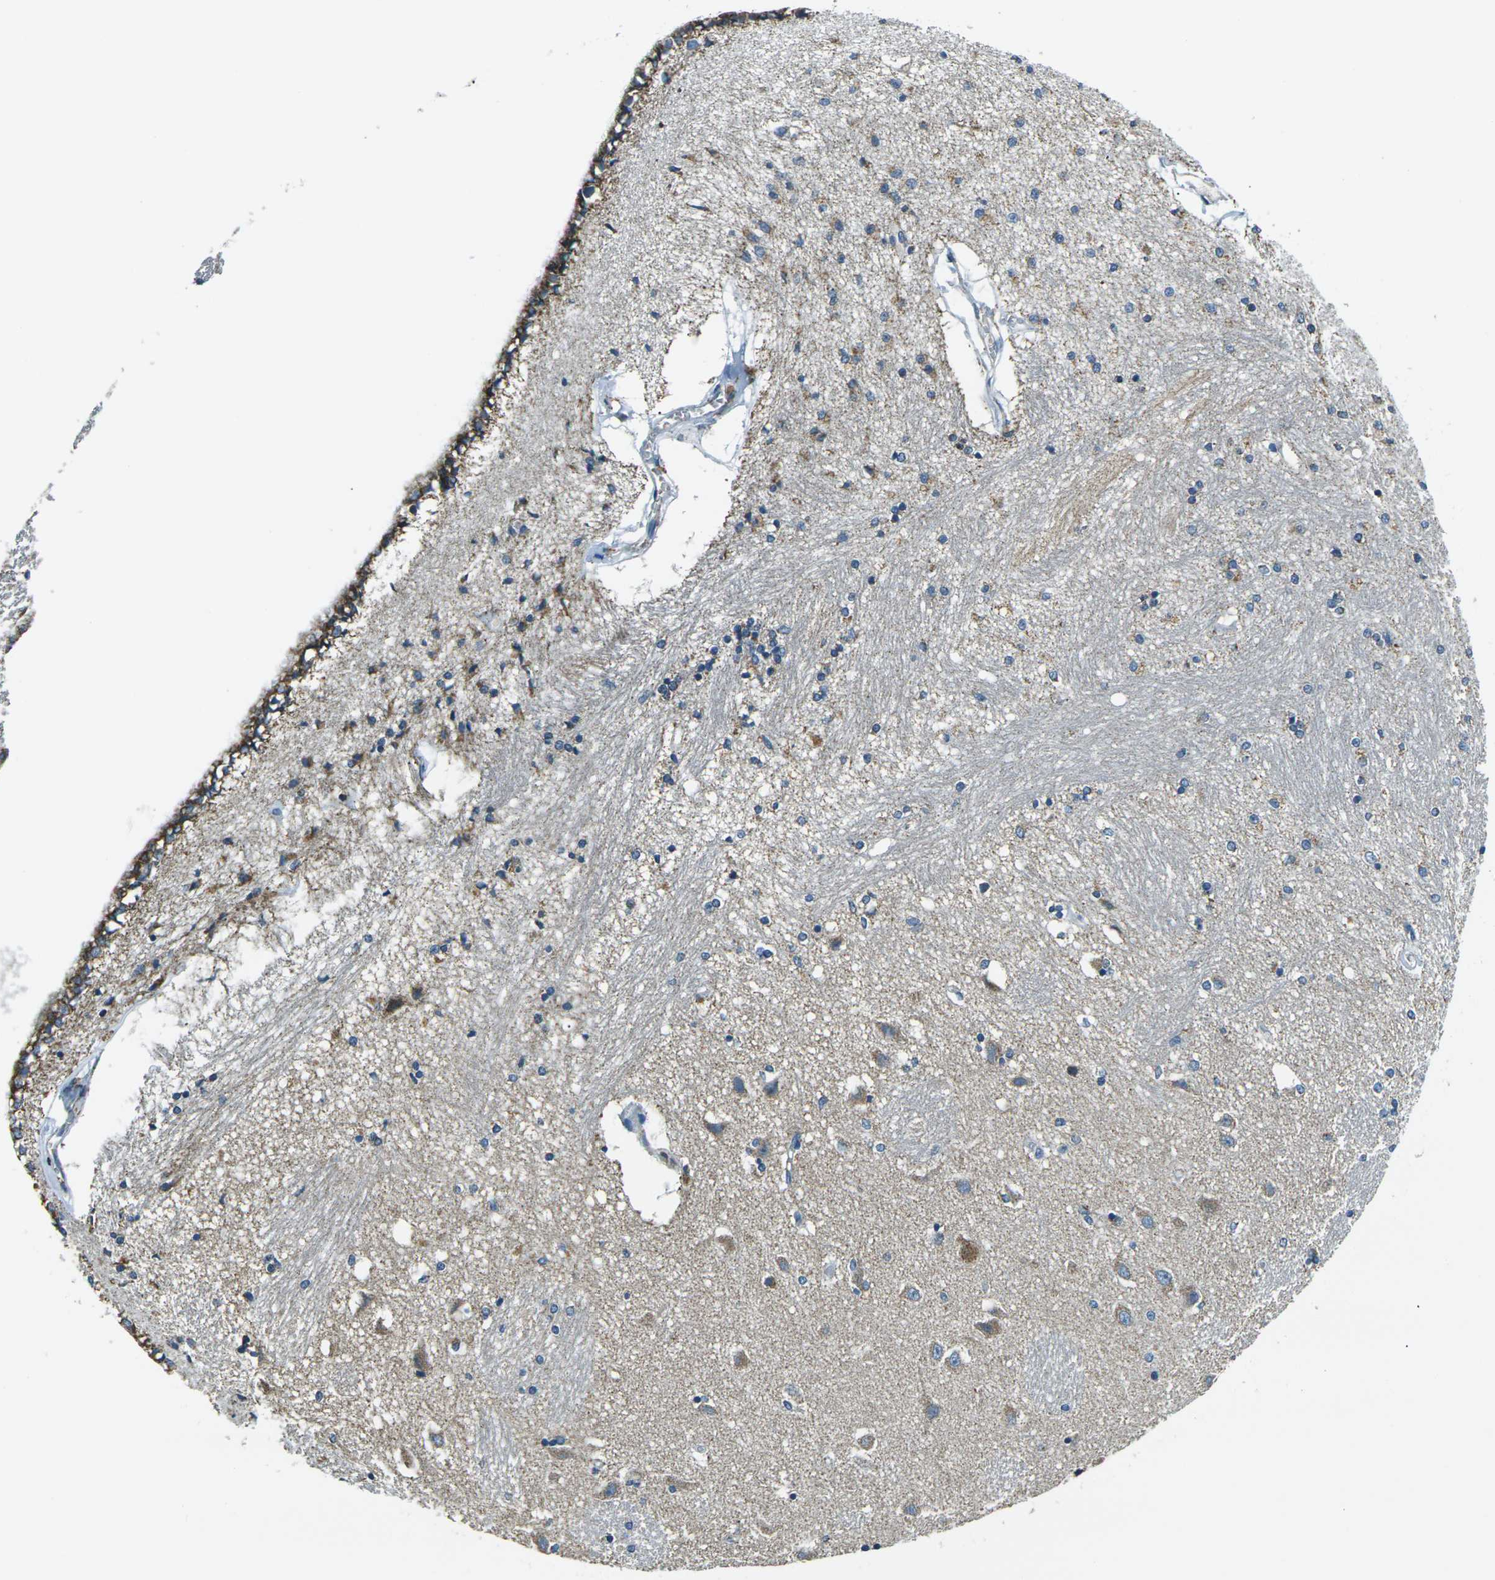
{"staining": {"intensity": "moderate", "quantity": "25%-75%", "location": "cytoplasmic/membranous"}, "tissue": "hippocampus", "cell_type": "Glial cells", "image_type": "normal", "snomed": [{"axis": "morphology", "description": "Normal tissue, NOS"}, {"axis": "topography", "description": "Hippocampus"}], "caption": "Glial cells exhibit medium levels of moderate cytoplasmic/membranous staining in about 25%-75% of cells in normal human hippocampus.", "gene": "IRF3", "patient": {"sex": "female", "age": 54}}